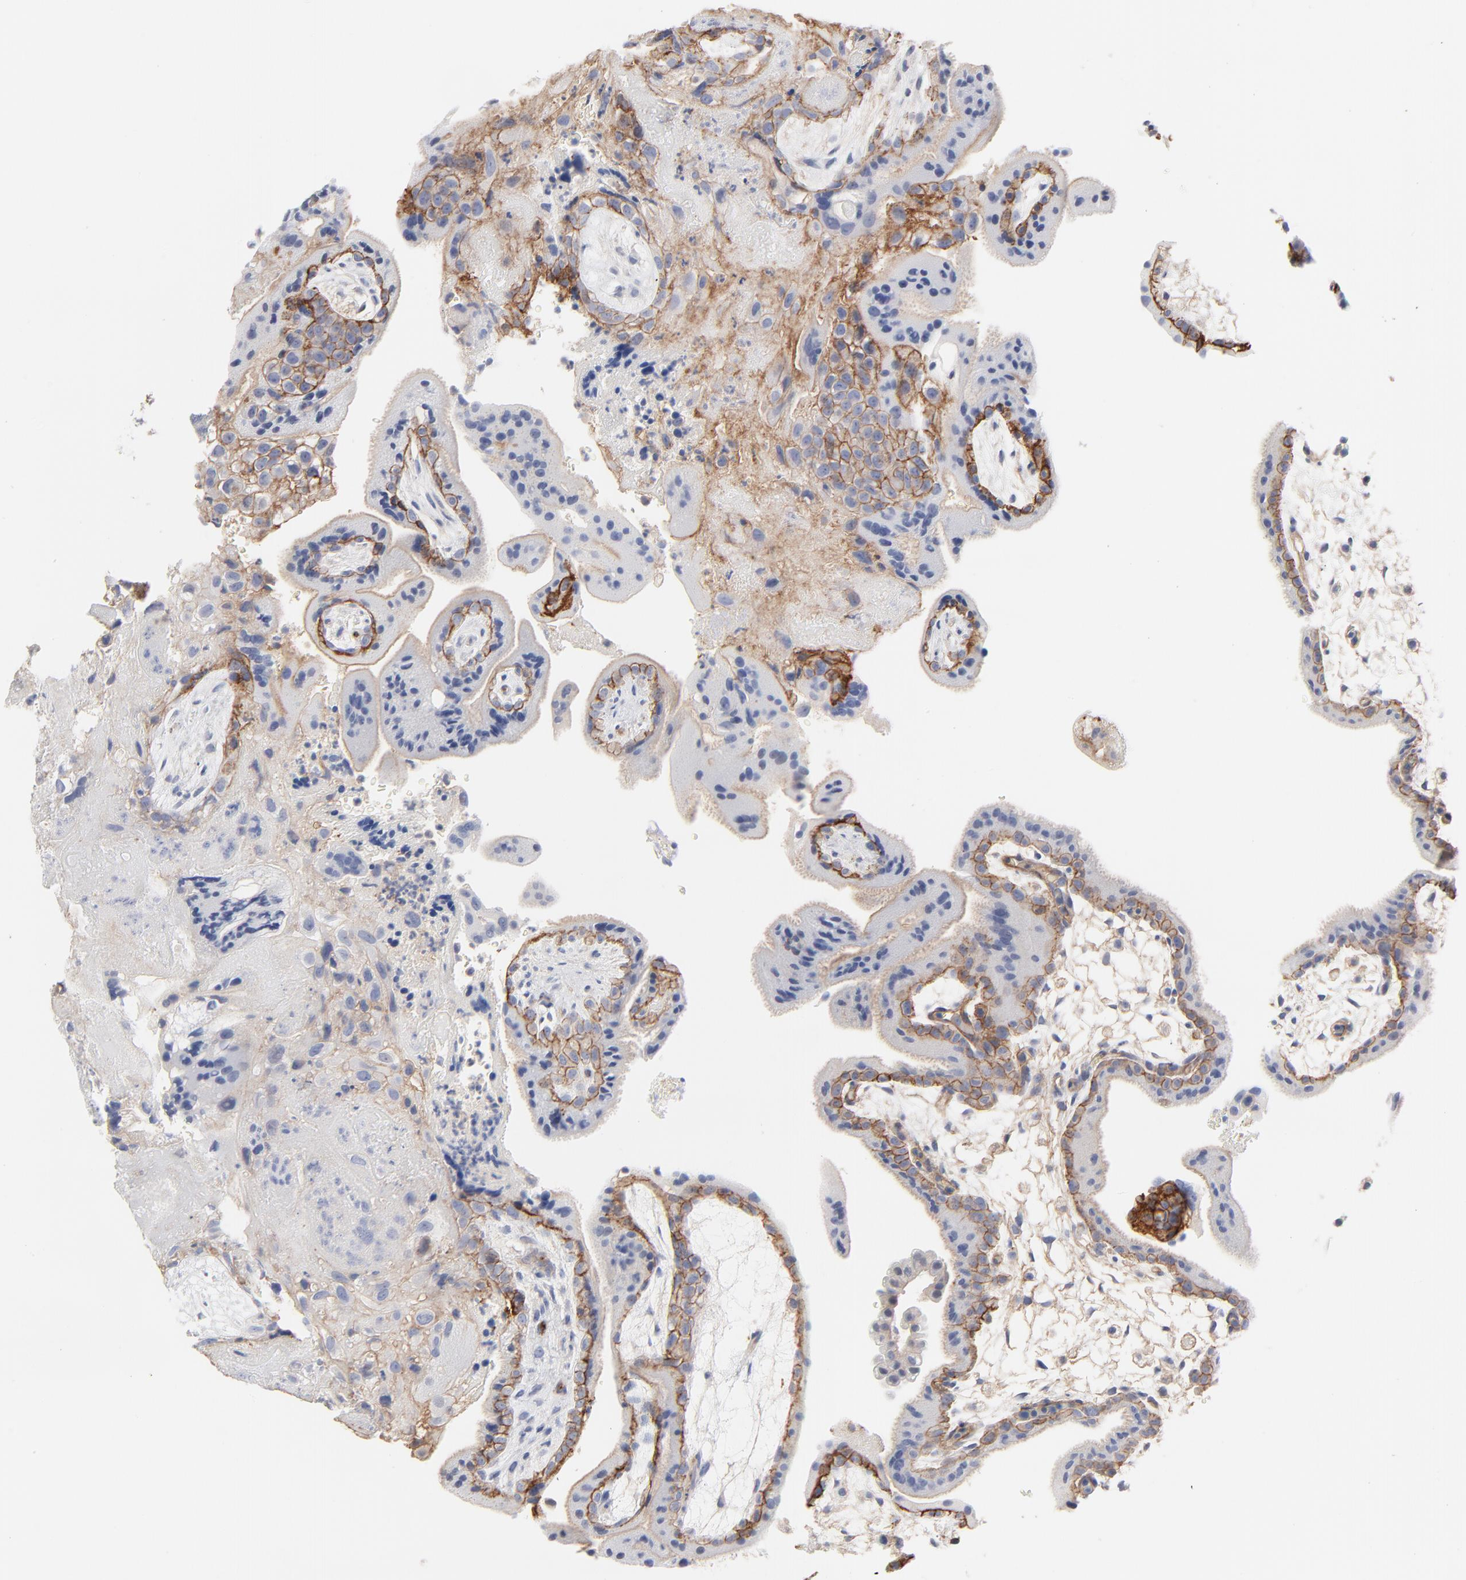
{"staining": {"intensity": "moderate", "quantity": ">75%", "location": "cytoplasmic/membranous"}, "tissue": "placenta", "cell_type": "Decidual cells", "image_type": "normal", "snomed": [{"axis": "morphology", "description": "Normal tissue, NOS"}, {"axis": "topography", "description": "Placenta"}], "caption": "IHC (DAB) staining of normal human placenta demonstrates moderate cytoplasmic/membranous protein expression in approximately >75% of decidual cells.", "gene": "SLC16A1", "patient": {"sex": "female", "age": 35}}